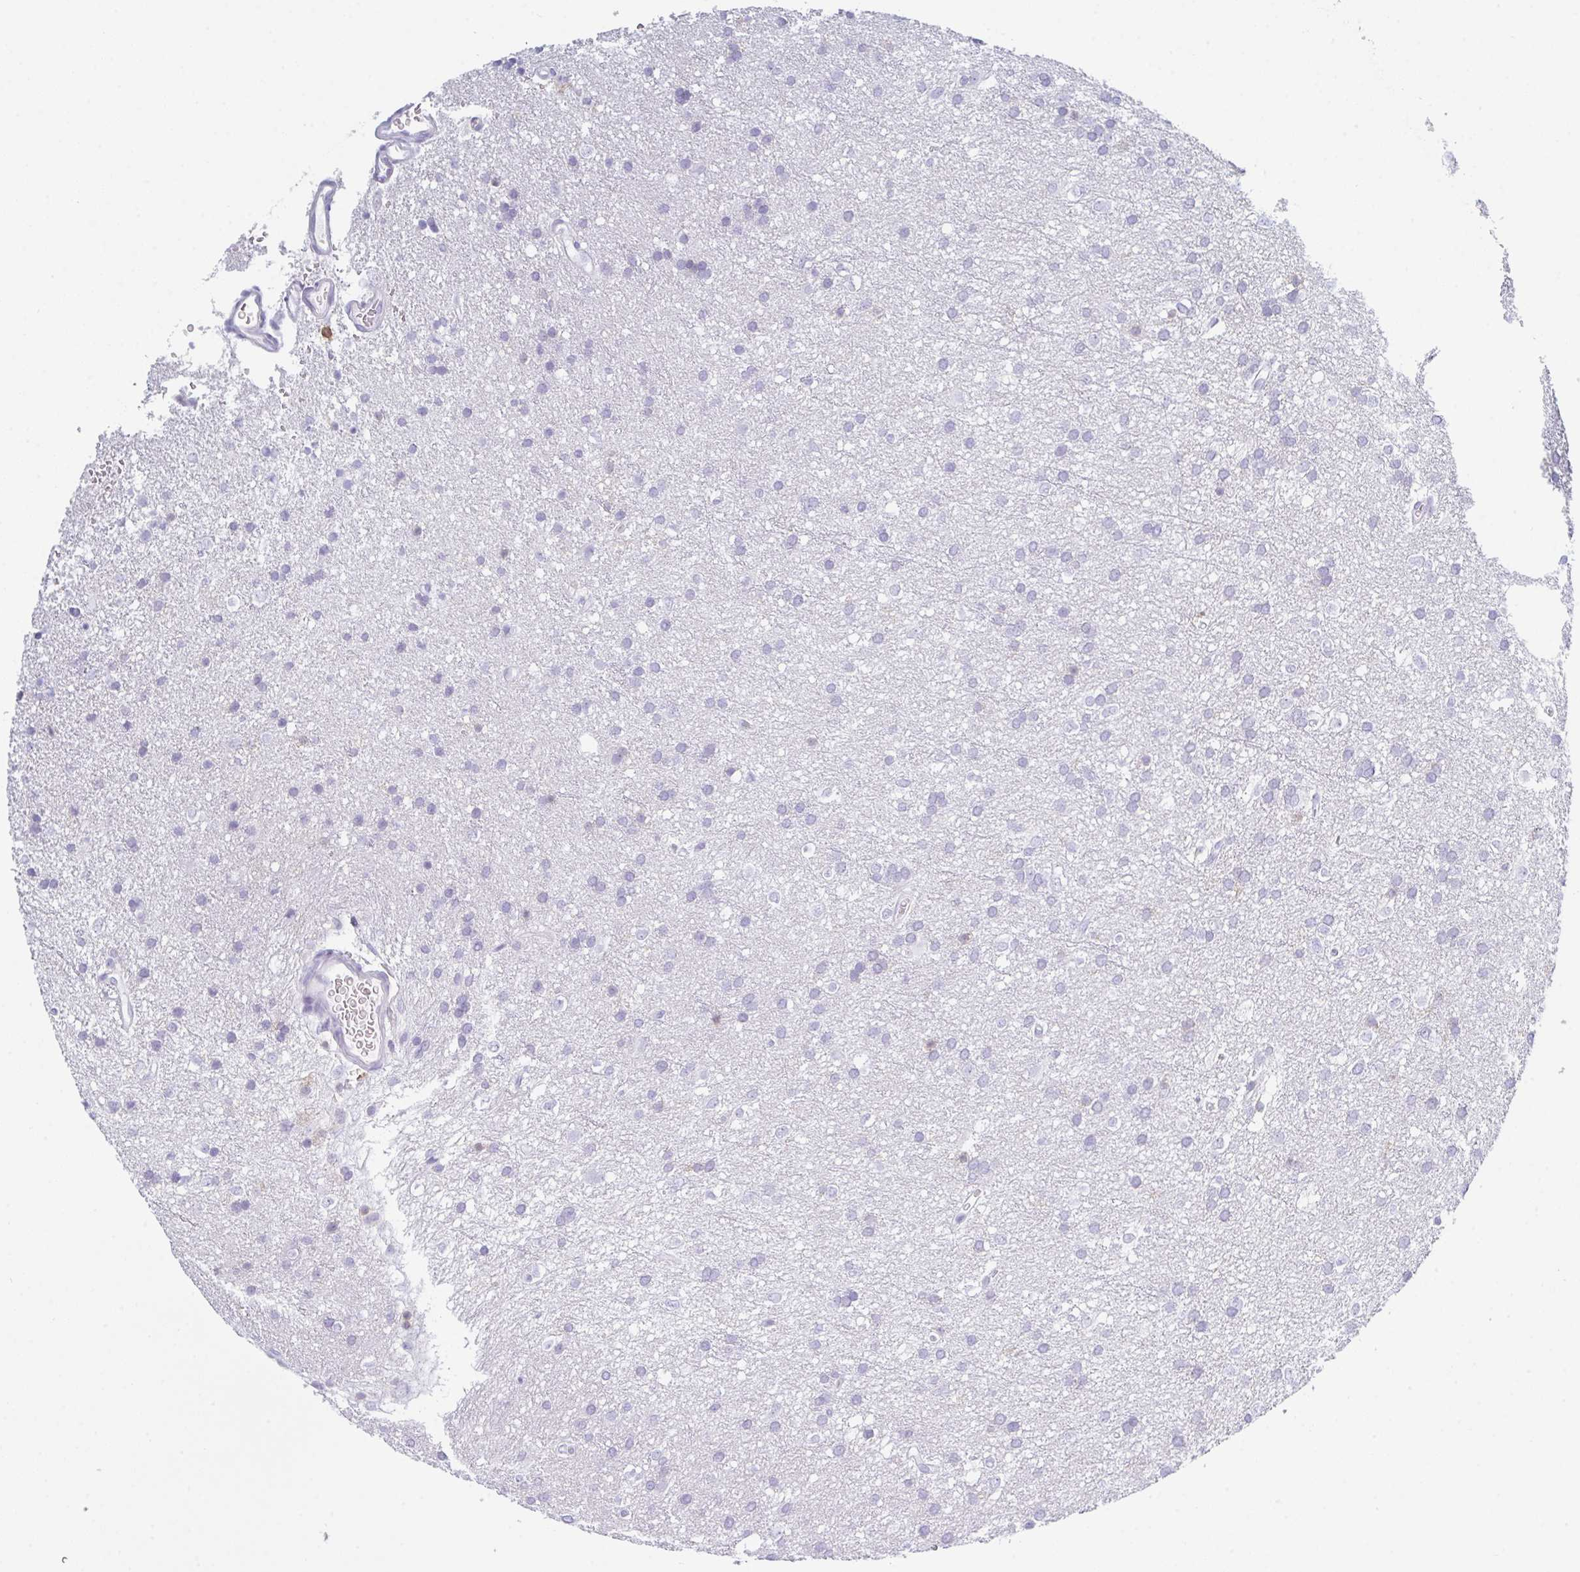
{"staining": {"intensity": "negative", "quantity": "none", "location": "none"}, "tissue": "glioma", "cell_type": "Tumor cells", "image_type": "cancer", "snomed": [{"axis": "morphology", "description": "Glioma, malignant, Low grade"}, {"axis": "topography", "description": "Brain"}], "caption": "An immunohistochemistry photomicrograph of glioma is shown. There is no staining in tumor cells of glioma.", "gene": "MYO1F", "patient": {"sex": "female", "age": 33}}